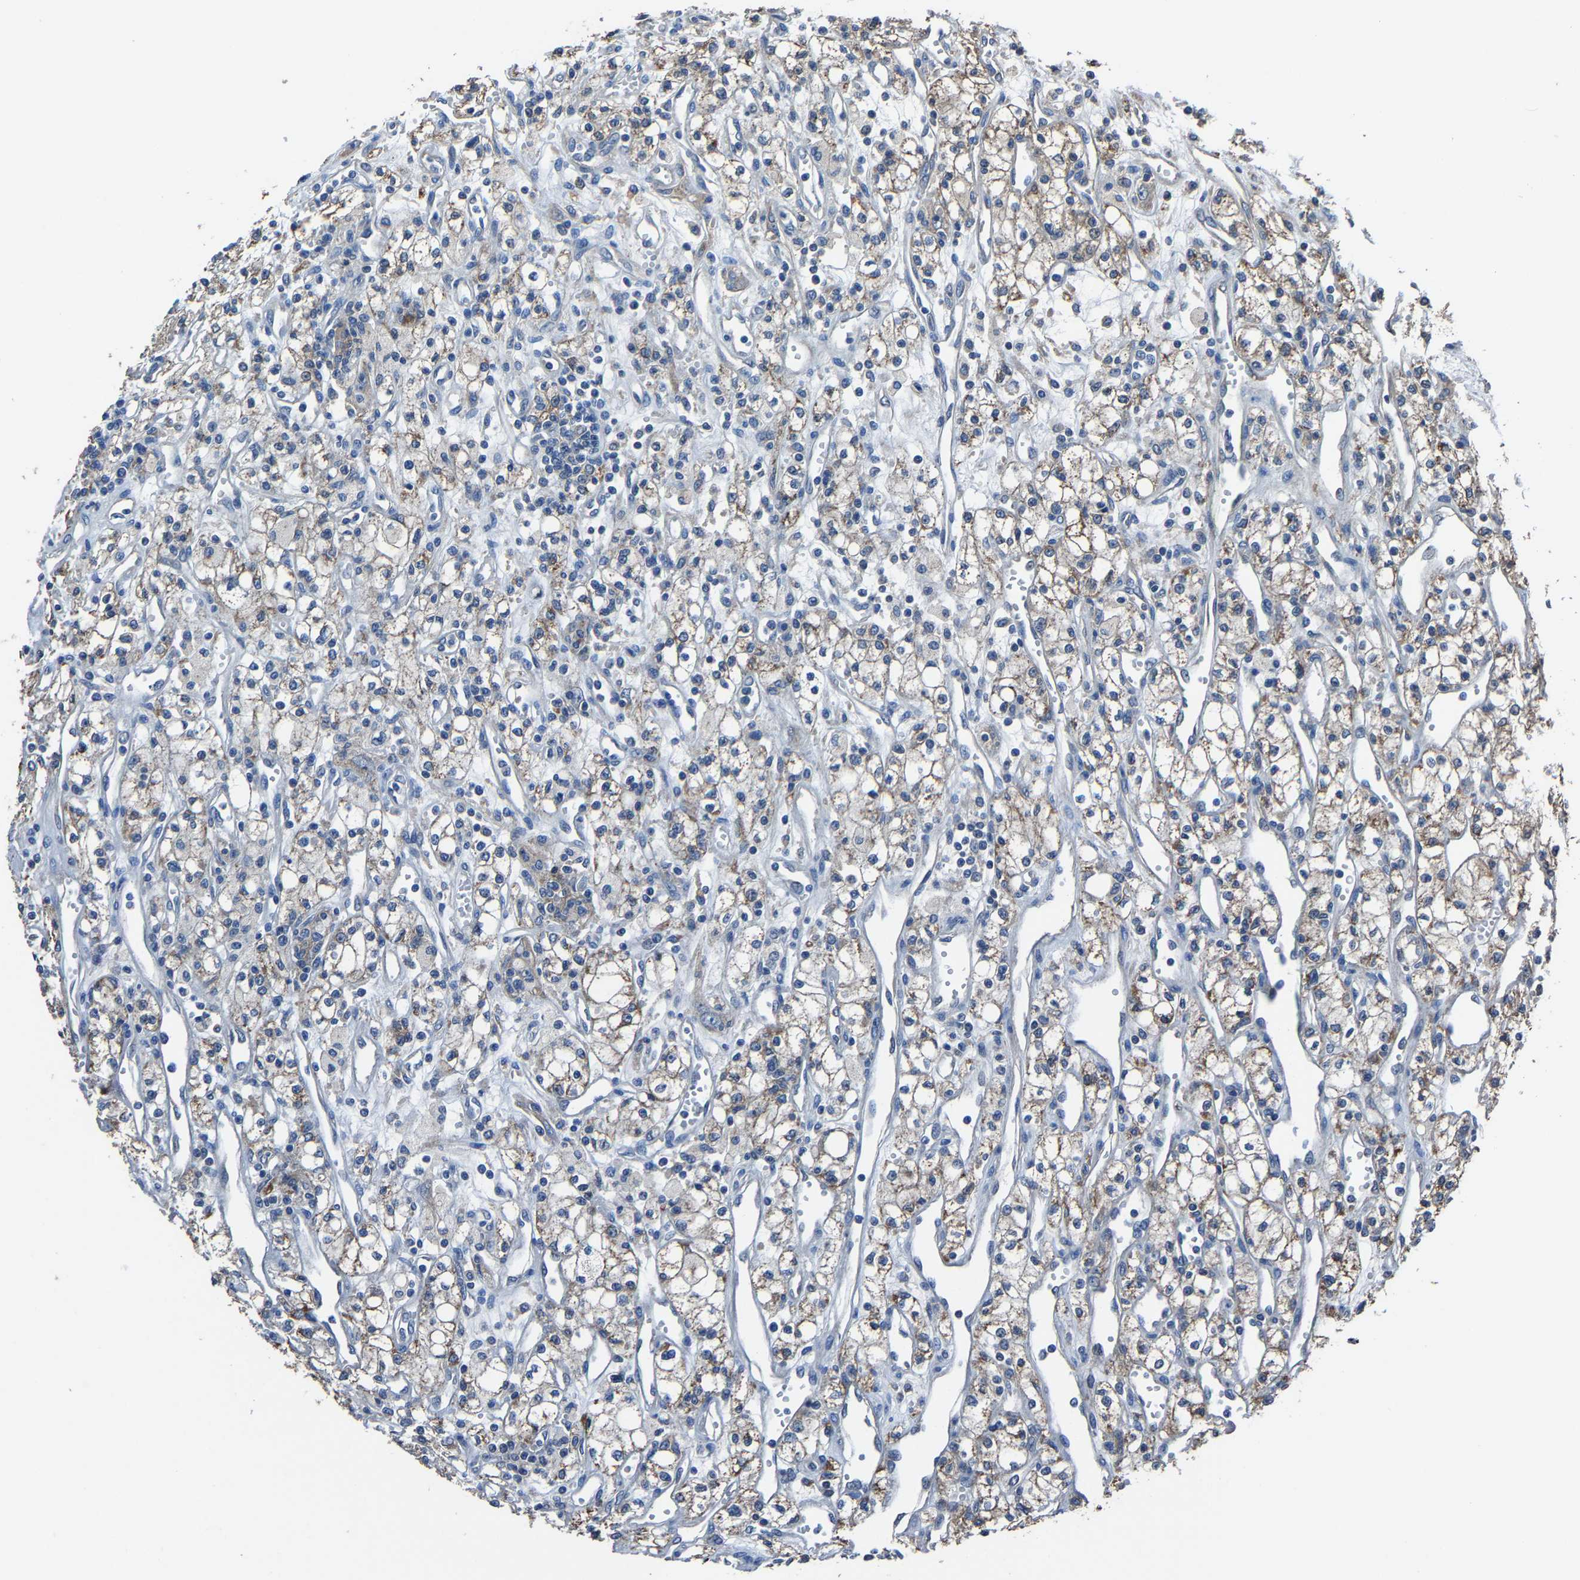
{"staining": {"intensity": "weak", "quantity": ">75%", "location": "cytoplasmic/membranous"}, "tissue": "renal cancer", "cell_type": "Tumor cells", "image_type": "cancer", "snomed": [{"axis": "morphology", "description": "Adenocarcinoma, NOS"}, {"axis": "topography", "description": "Kidney"}], "caption": "Protein expression analysis of renal adenocarcinoma exhibits weak cytoplasmic/membranous positivity in about >75% of tumor cells.", "gene": "STRBP", "patient": {"sex": "male", "age": 59}}